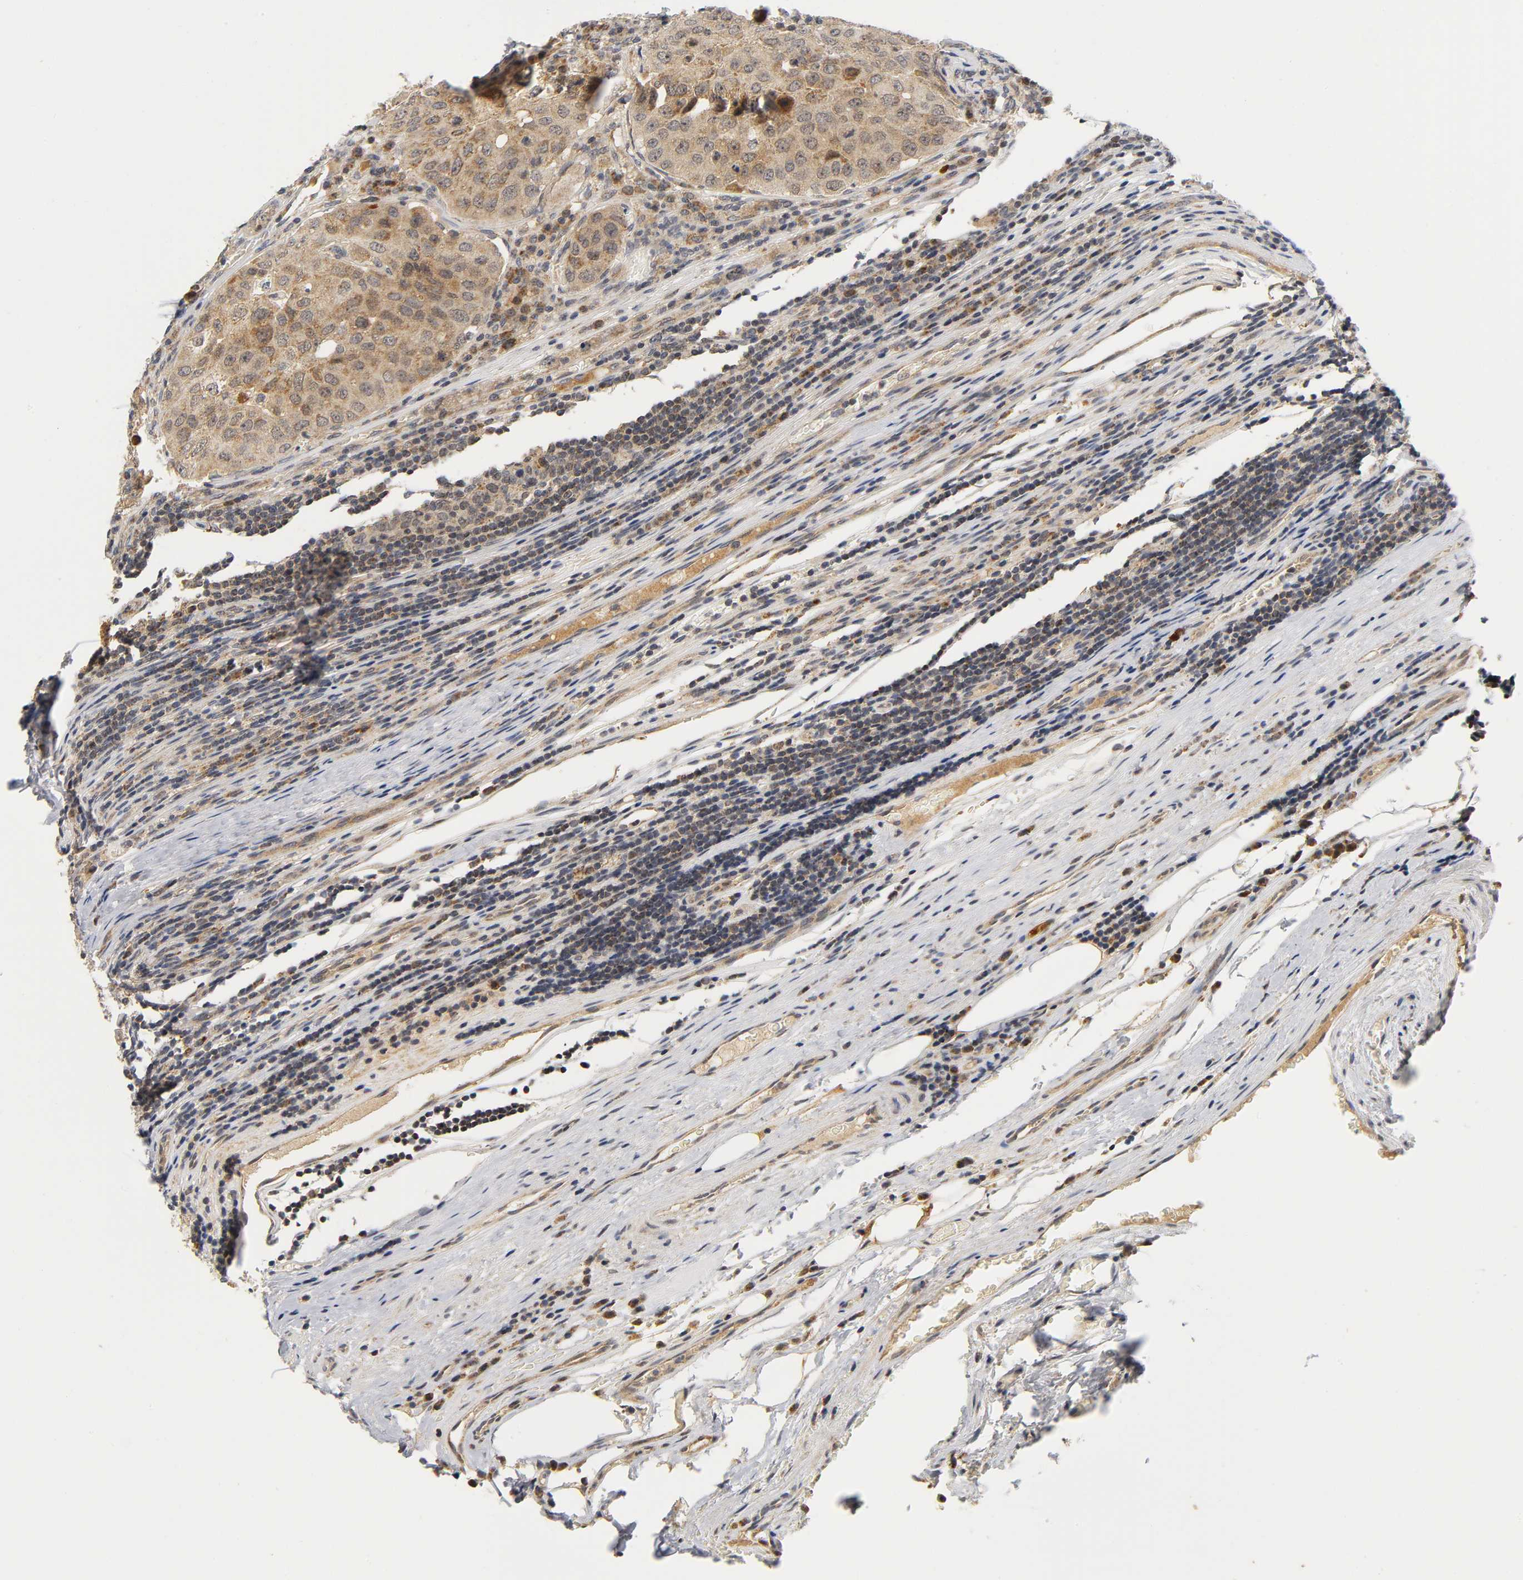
{"staining": {"intensity": "moderate", "quantity": ">75%", "location": "cytoplasmic/membranous"}, "tissue": "urothelial cancer", "cell_type": "Tumor cells", "image_type": "cancer", "snomed": [{"axis": "morphology", "description": "Urothelial carcinoma, High grade"}, {"axis": "topography", "description": "Lymph node"}, {"axis": "topography", "description": "Urinary bladder"}], "caption": "Protein staining of high-grade urothelial carcinoma tissue exhibits moderate cytoplasmic/membranous staining in about >75% of tumor cells.", "gene": "NRP1", "patient": {"sex": "male", "age": 51}}